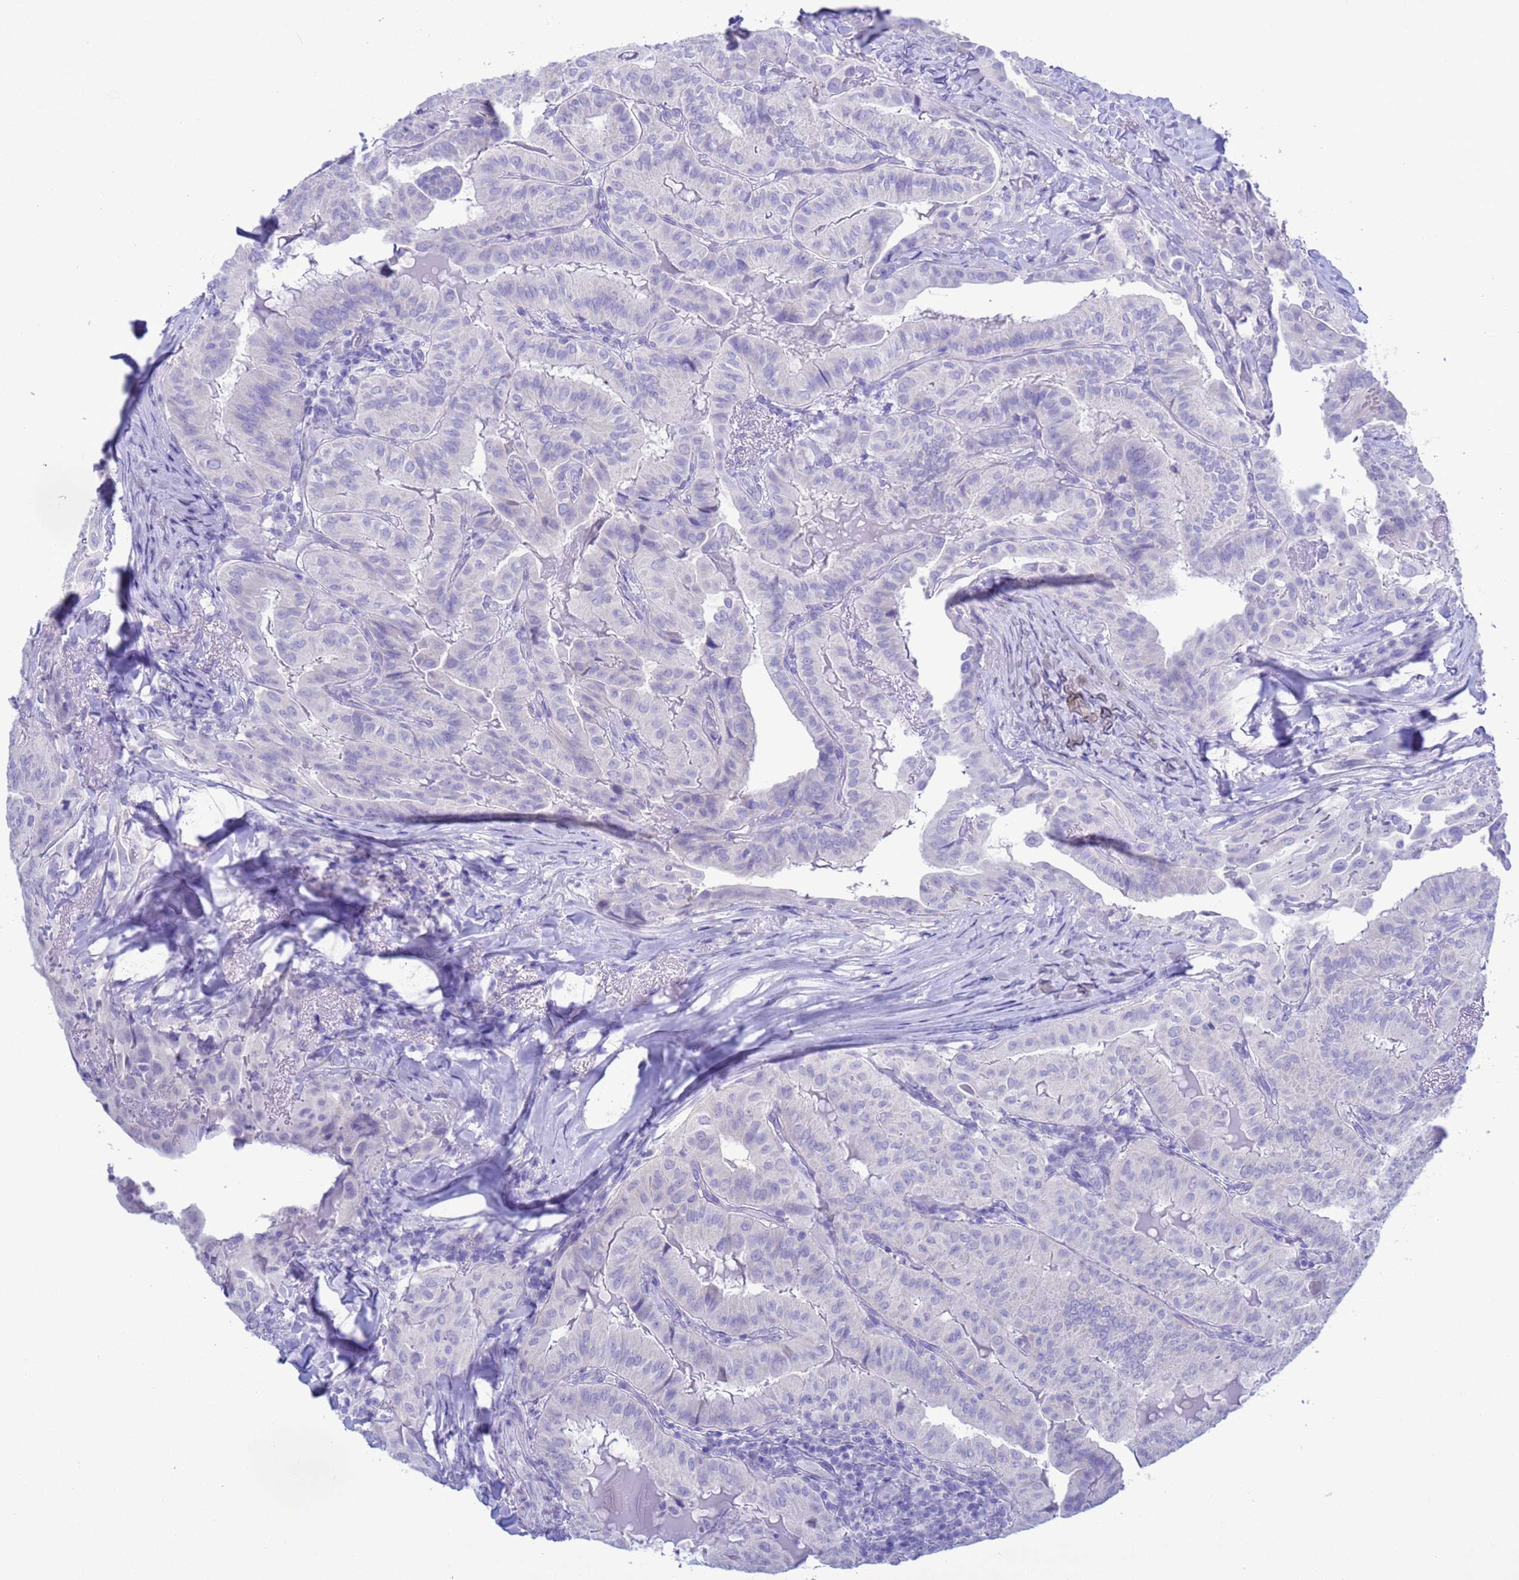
{"staining": {"intensity": "negative", "quantity": "none", "location": "none"}, "tissue": "thyroid cancer", "cell_type": "Tumor cells", "image_type": "cancer", "snomed": [{"axis": "morphology", "description": "Papillary adenocarcinoma, NOS"}, {"axis": "topography", "description": "Thyroid gland"}], "caption": "Tumor cells show no significant expression in thyroid cancer (papillary adenocarcinoma).", "gene": "GSTM1", "patient": {"sex": "female", "age": 68}}